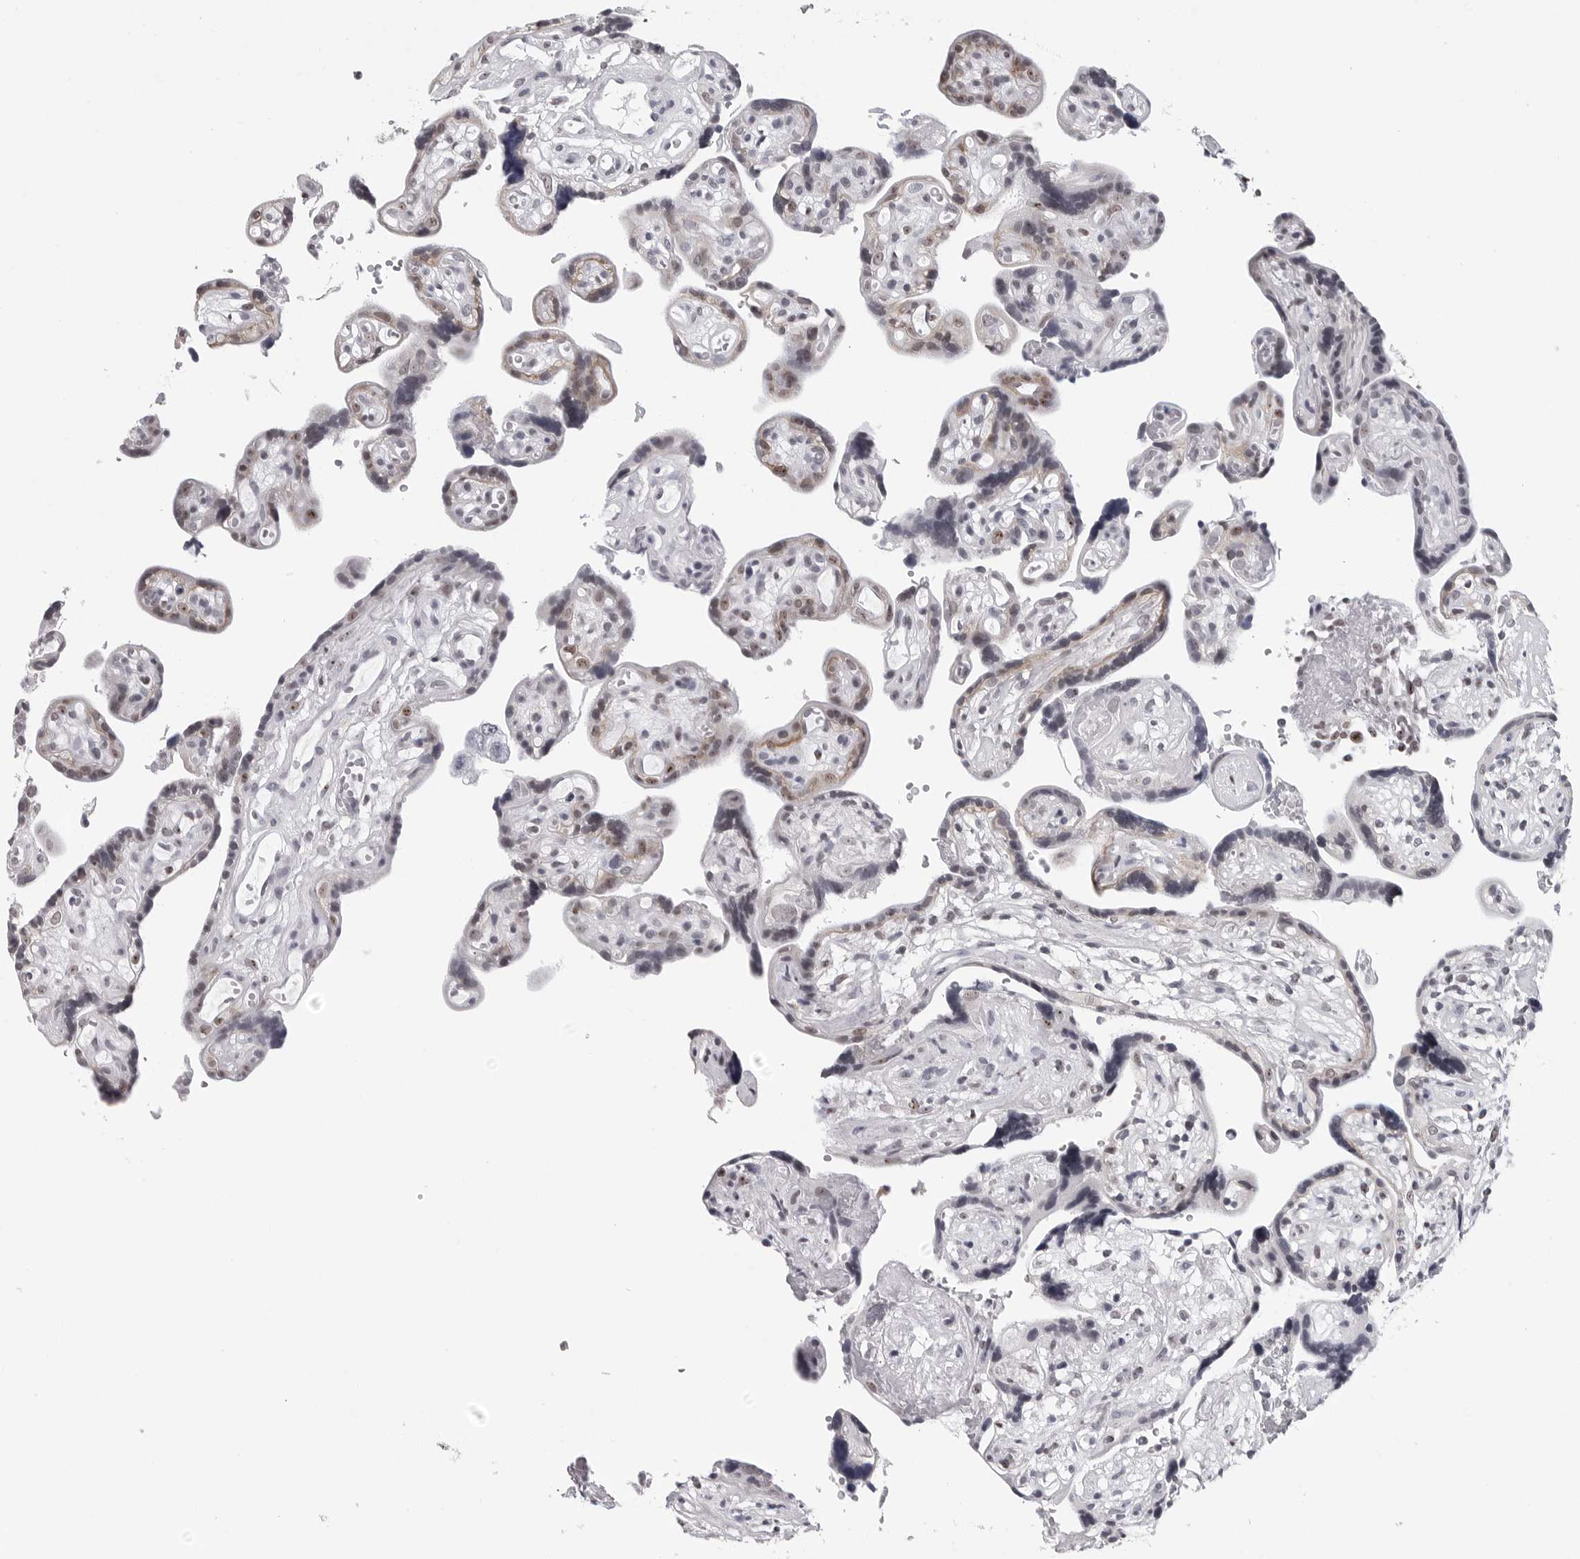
{"staining": {"intensity": "strong", "quantity": ">75%", "location": "nuclear"}, "tissue": "placenta", "cell_type": "Decidual cells", "image_type": "normal", "snomed": [{"axis": "morphology", "description": "Normal tissue, NOS"}, {"axis": "topography", "description": "Placenta"}], "caption": "This is a histology image of immunohistochemistry staining of benign placenta, which shows strong expression in the nuclear of decidual cells.", "gene": "GNL2", "patient": {"sex": "female", "age": 30}}